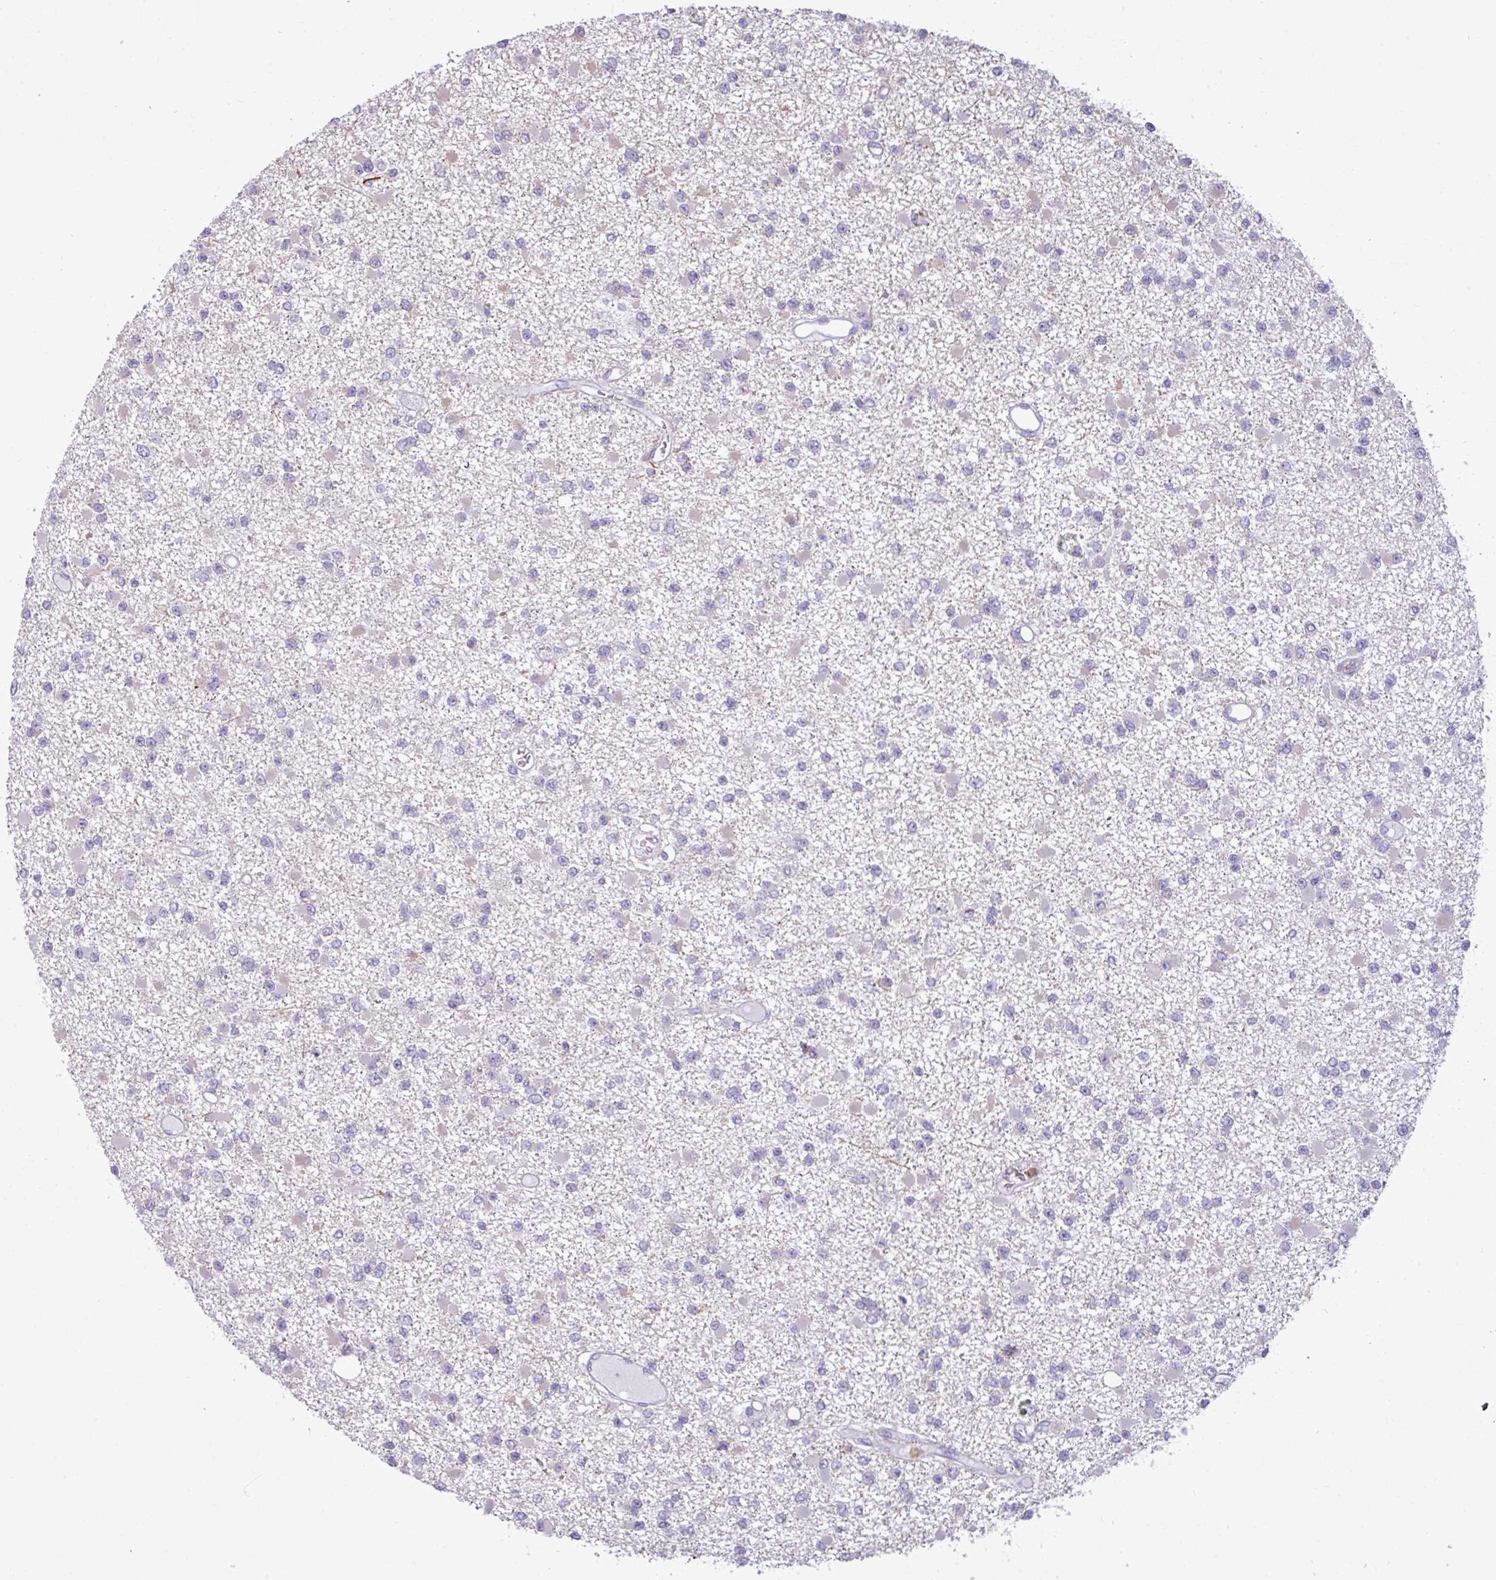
{"staining": {"intensity": "negative", "quantity": "none", "location": "none"}, "tissue": "glioma", "cell_type": "Tumor cells", "image_type": "cancer", "snomed": [{"axis": "morphology", "description": "Glioma, malignant, Low grade"}, {"axis": "topography", "description": "Brain"}], "caption": "This is an immunohistochemistry (IHC) histopathology image of human low-grade glioma (malignant). There is no positivity in tumor cells.", "gene": "TRIM39", "patient": {"sex": "female", "age": 22}}